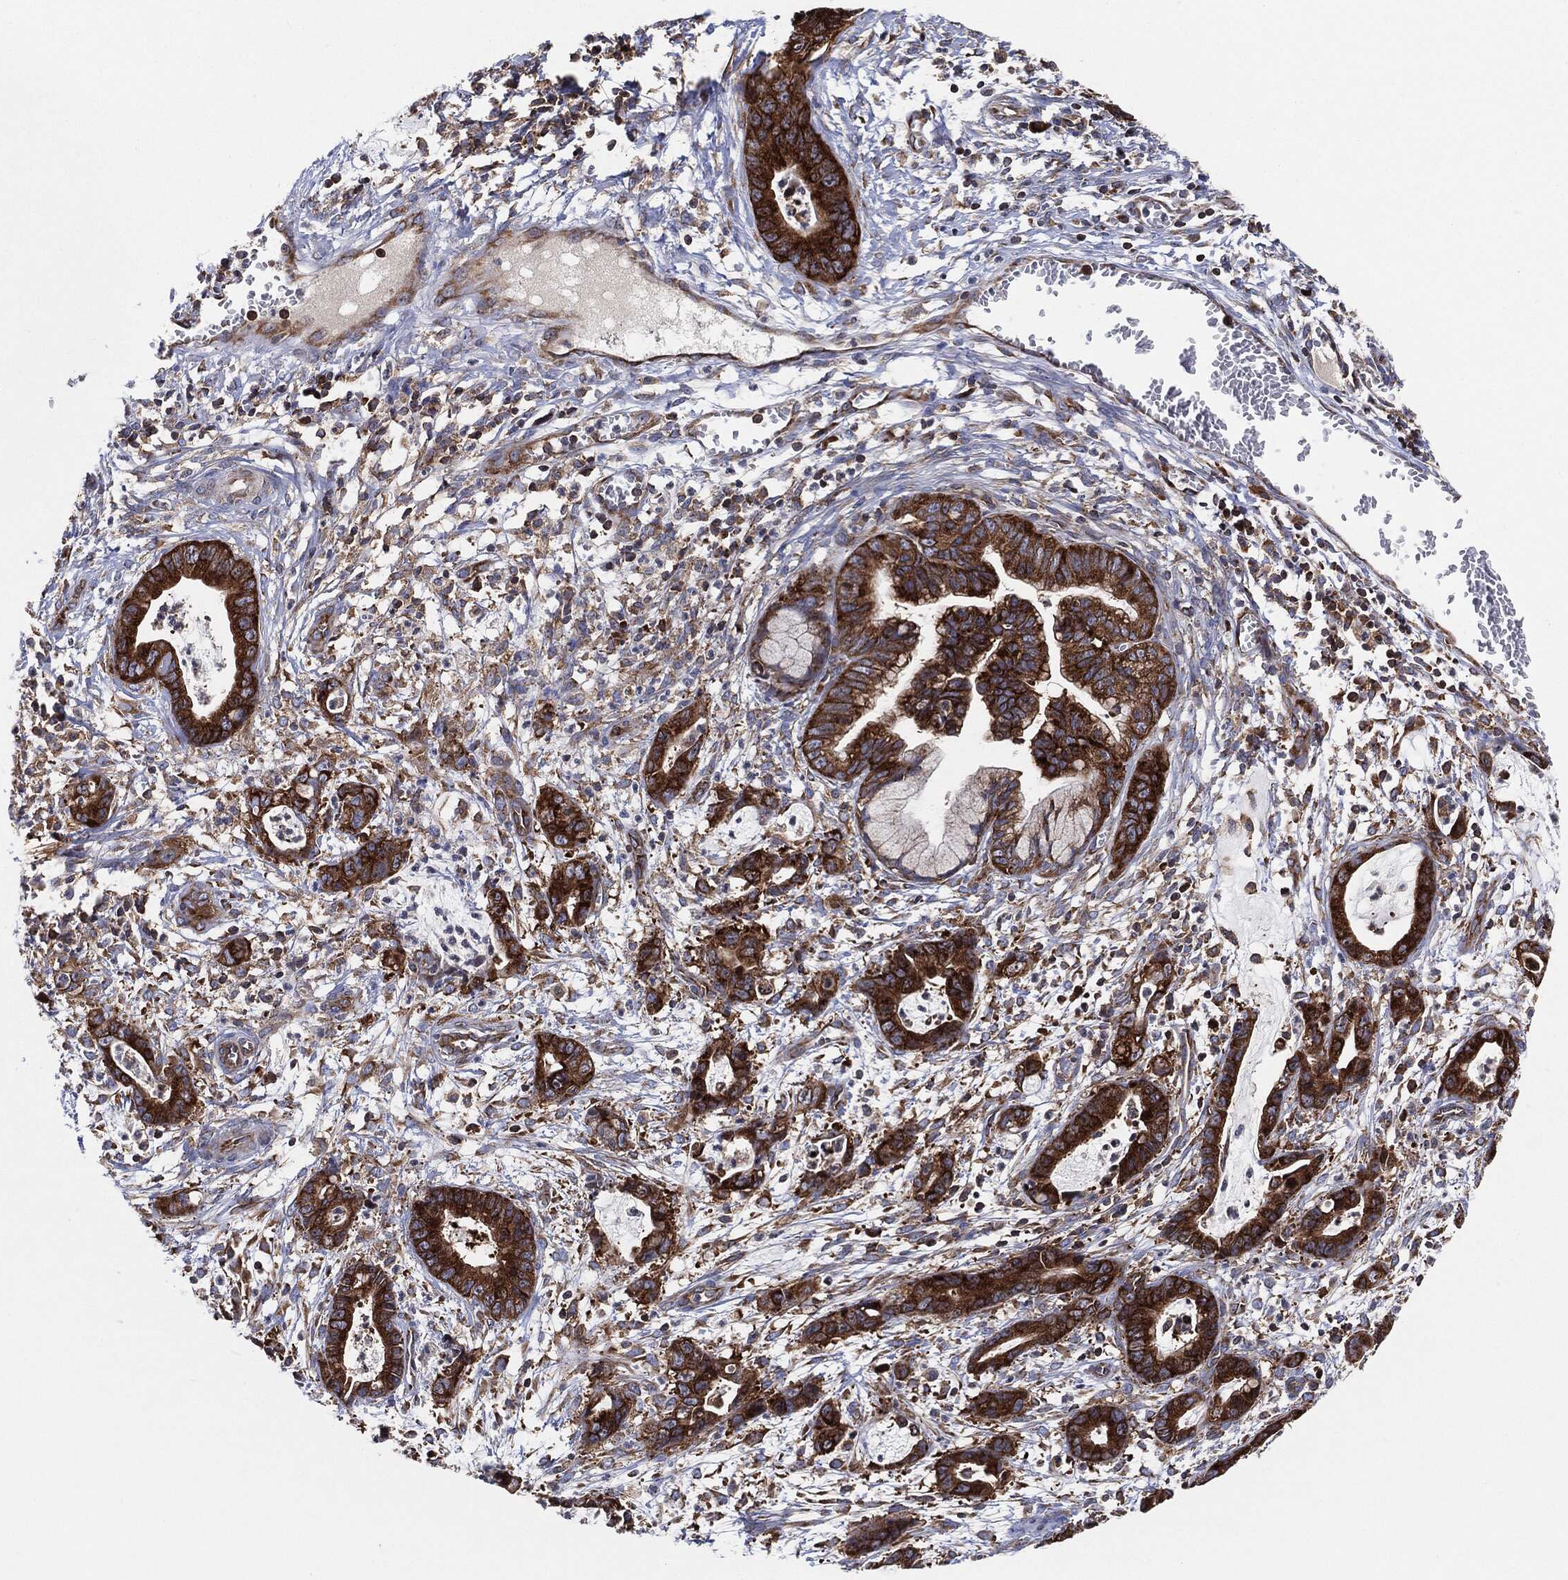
{"staining": {"intensity": "strong", "quantity": ">75%", "location": "cytoplasmic/membranous"}, "tissue": "cervical cancer", "cell_type": "Tumor cells", "image_type": "cancer", "snomed": [{"axis": "morphology", "description": "Adenocarcinoma, NOS"}, {"axis": "topography", "description": "Cervix"}], "caption": "Immunohistochemistry (DAB (3,3'-diaminobenzidine)) staining of cervical cancer demonstrates strong cytoplasmic/membranous protein staining in about >75% of tumor cells.", "gene": "EIF2S2", "patient": {"sex": "female", "age": 44}}